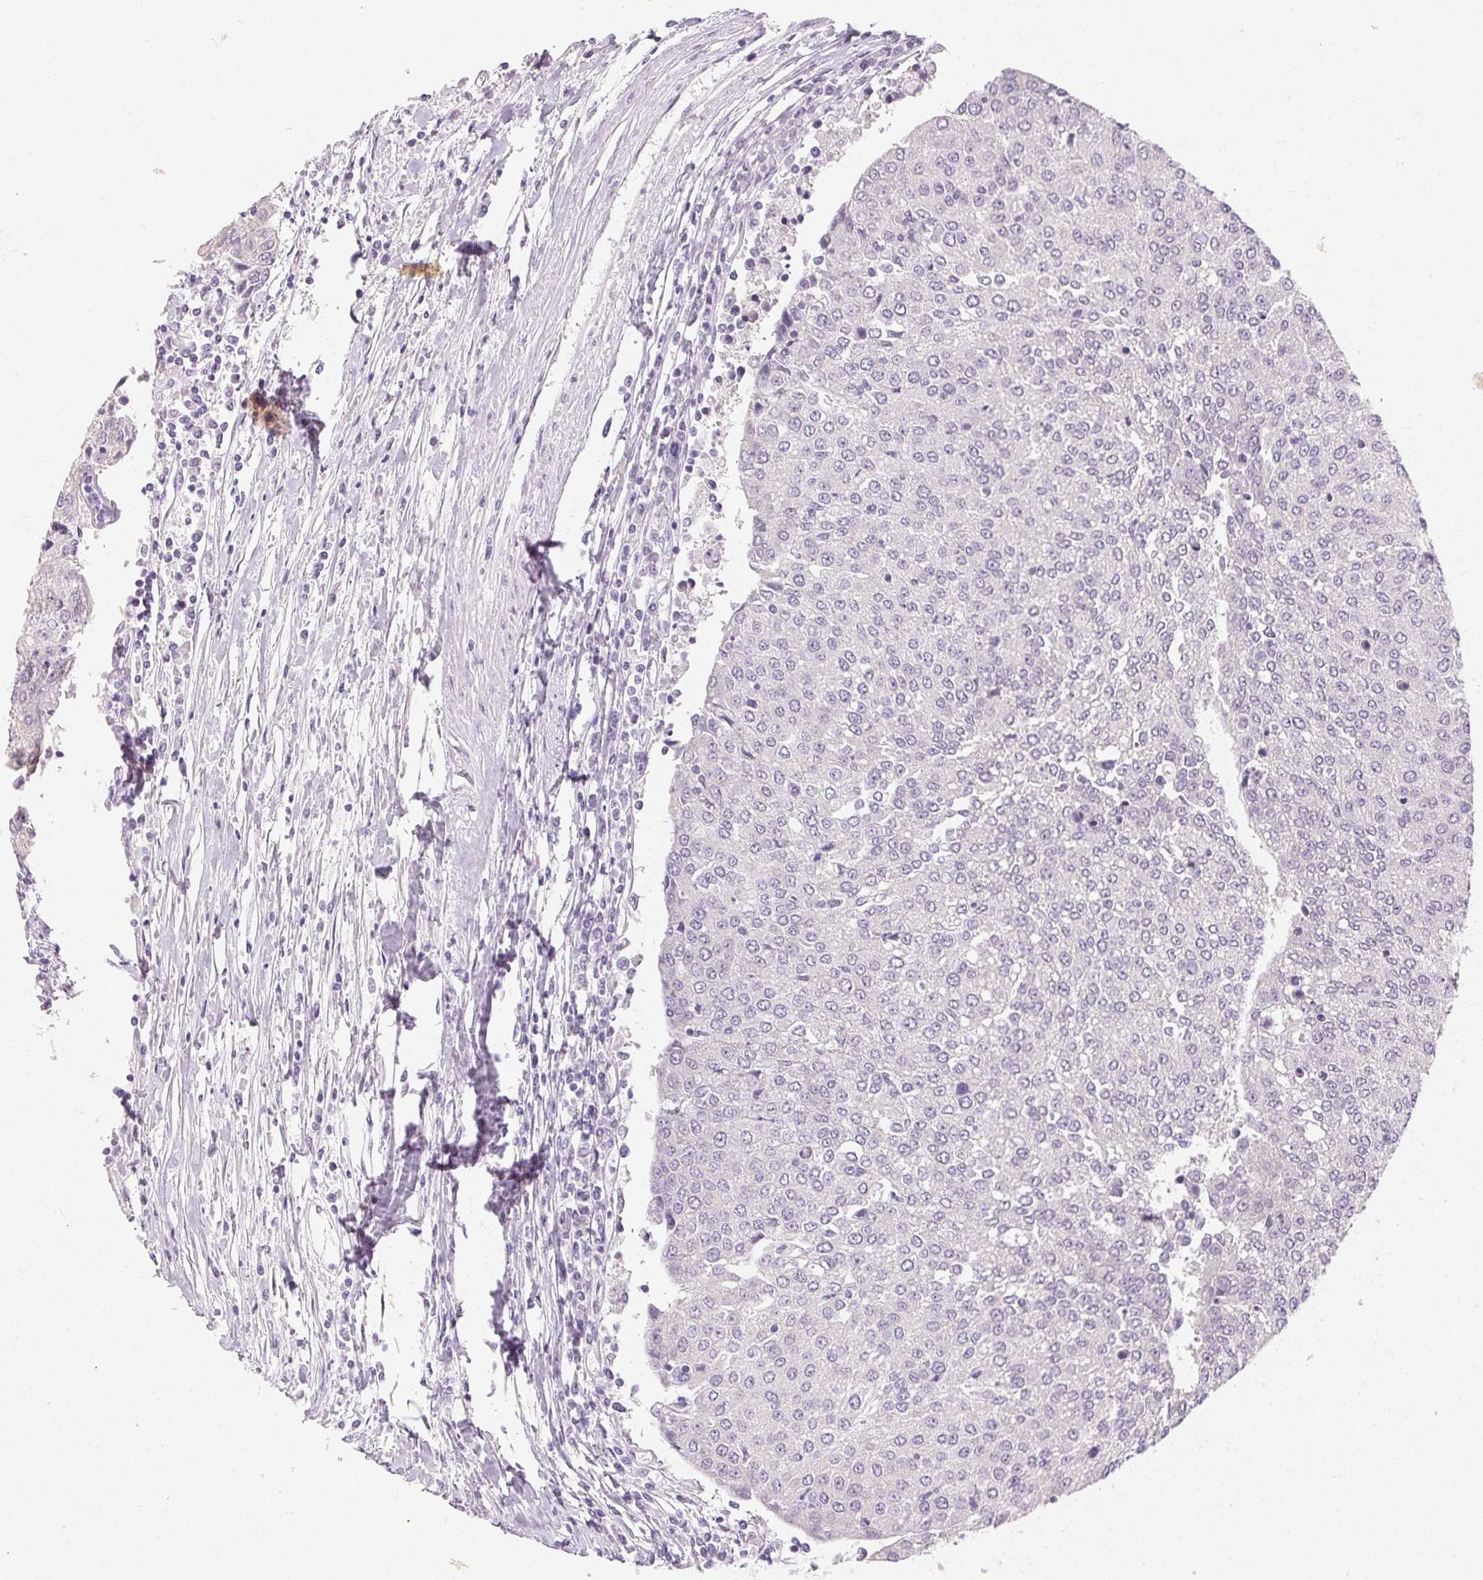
{"staining": {"intensity": "negative", "quantity": "none", "location": "none"}, "tissue": "urothelial cancer", "cell_type": "Tumor cells", "image_type": "cancer", "snomed": [{"axis": "morphology", "description": "Urothelial carcinoma, High grade"}, {"axis": "topography", "description": "Urinary bladder"}], "caption": "A high-resolution image shows IHC staining of urothelial cancer, which shows no significant positivity in tumor cells.", "gene": "SFTPD", "patient": {"sex": "female", "age": 85}}